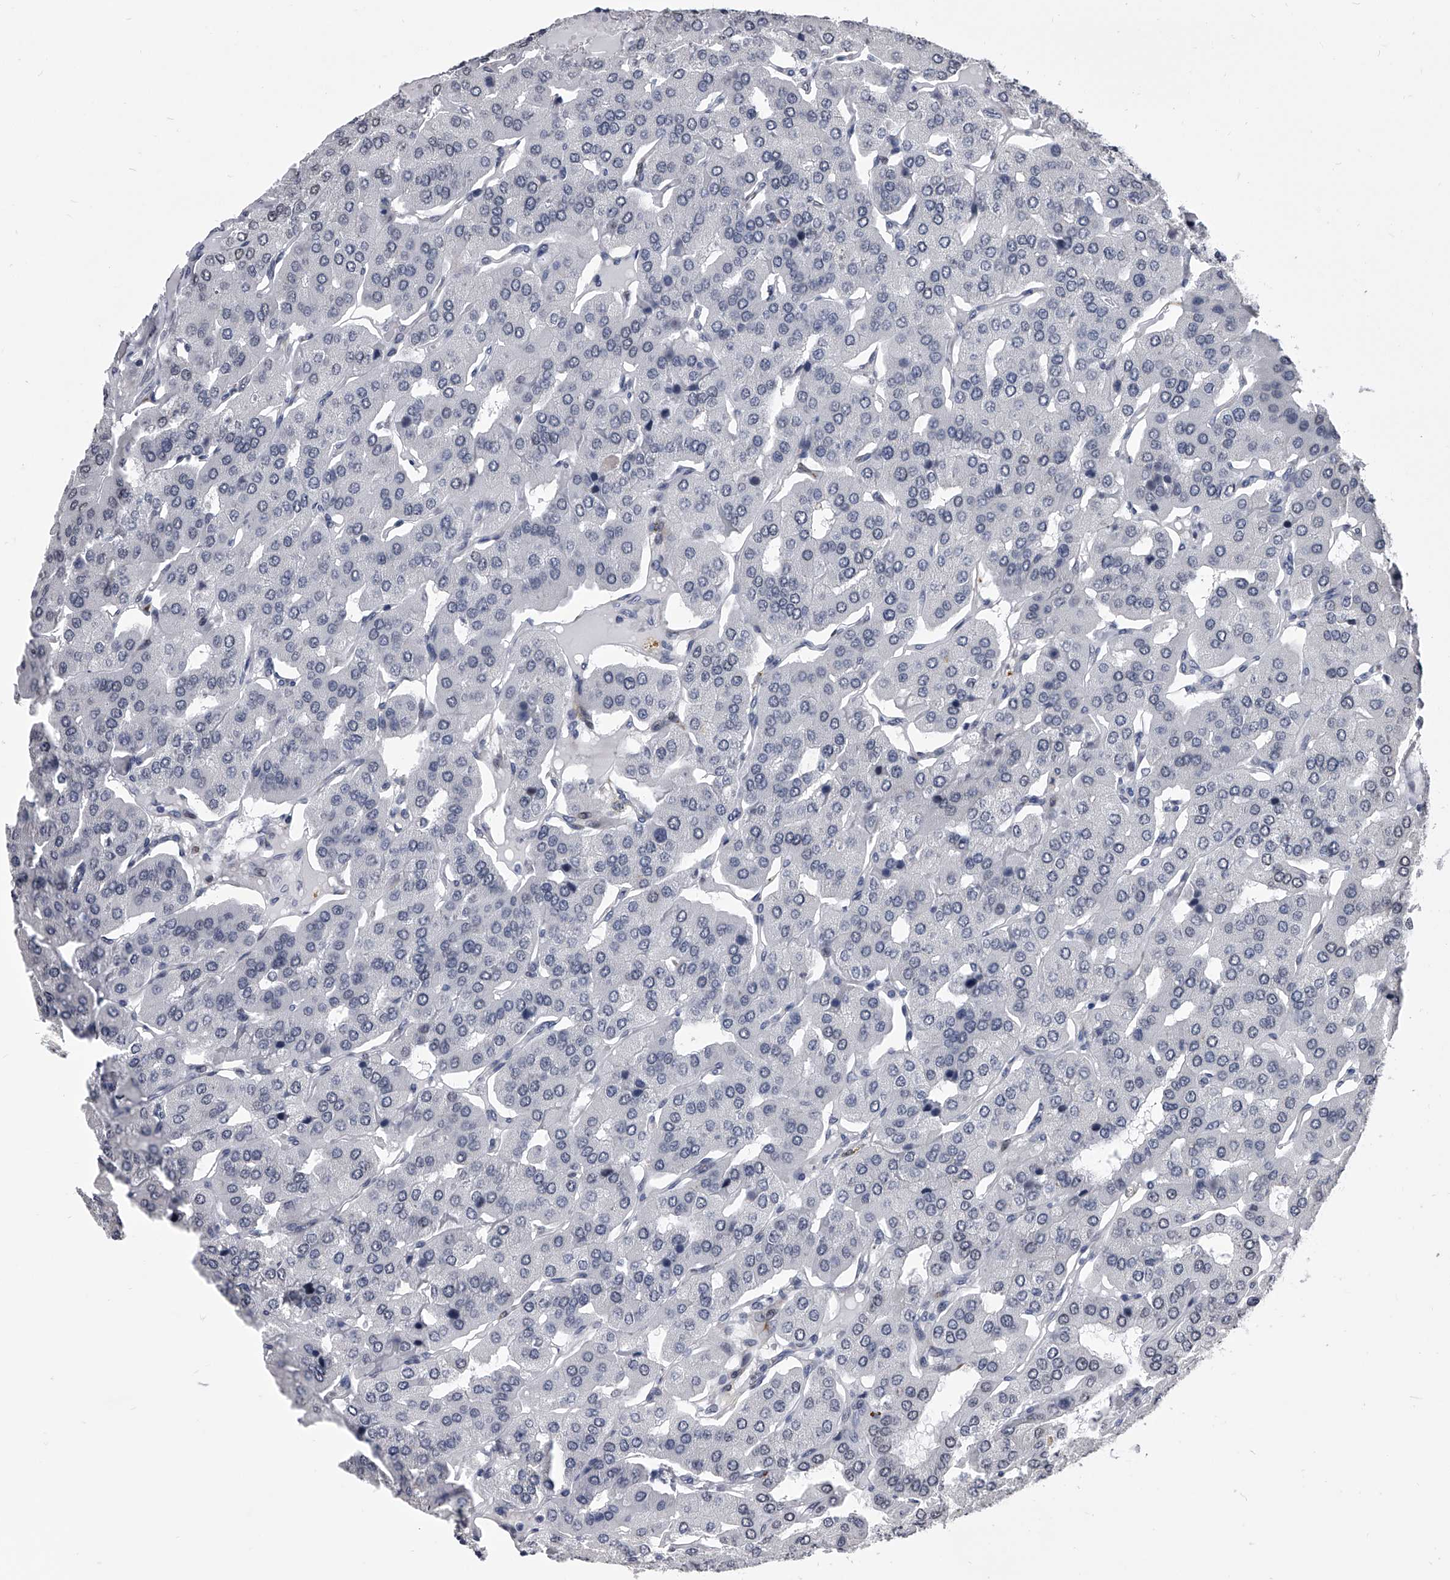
{"staining": {"intensity": "negative", "quantity": "none", "location": "none"}, "tissue": "parathyroid gland", "cell_type": "Glandular cells", "image_type": "normal", "snomed": [{"axis": "morphology", "description": "Normal tissue, NOS"}, {"axis": "morphology", "description": "Adenoma, NOS"}, {"axis": "topography", "description": "Parathyroid gland"}], "caption": "A micrograph of parathyroid gland stained for a protein demonstrates no brown staining in glandular cells. (Brightfield microscopy of DAB IHC at high magnification).", "gene": "CMTR1", "patient": {"sex": "female", "age": 86}}